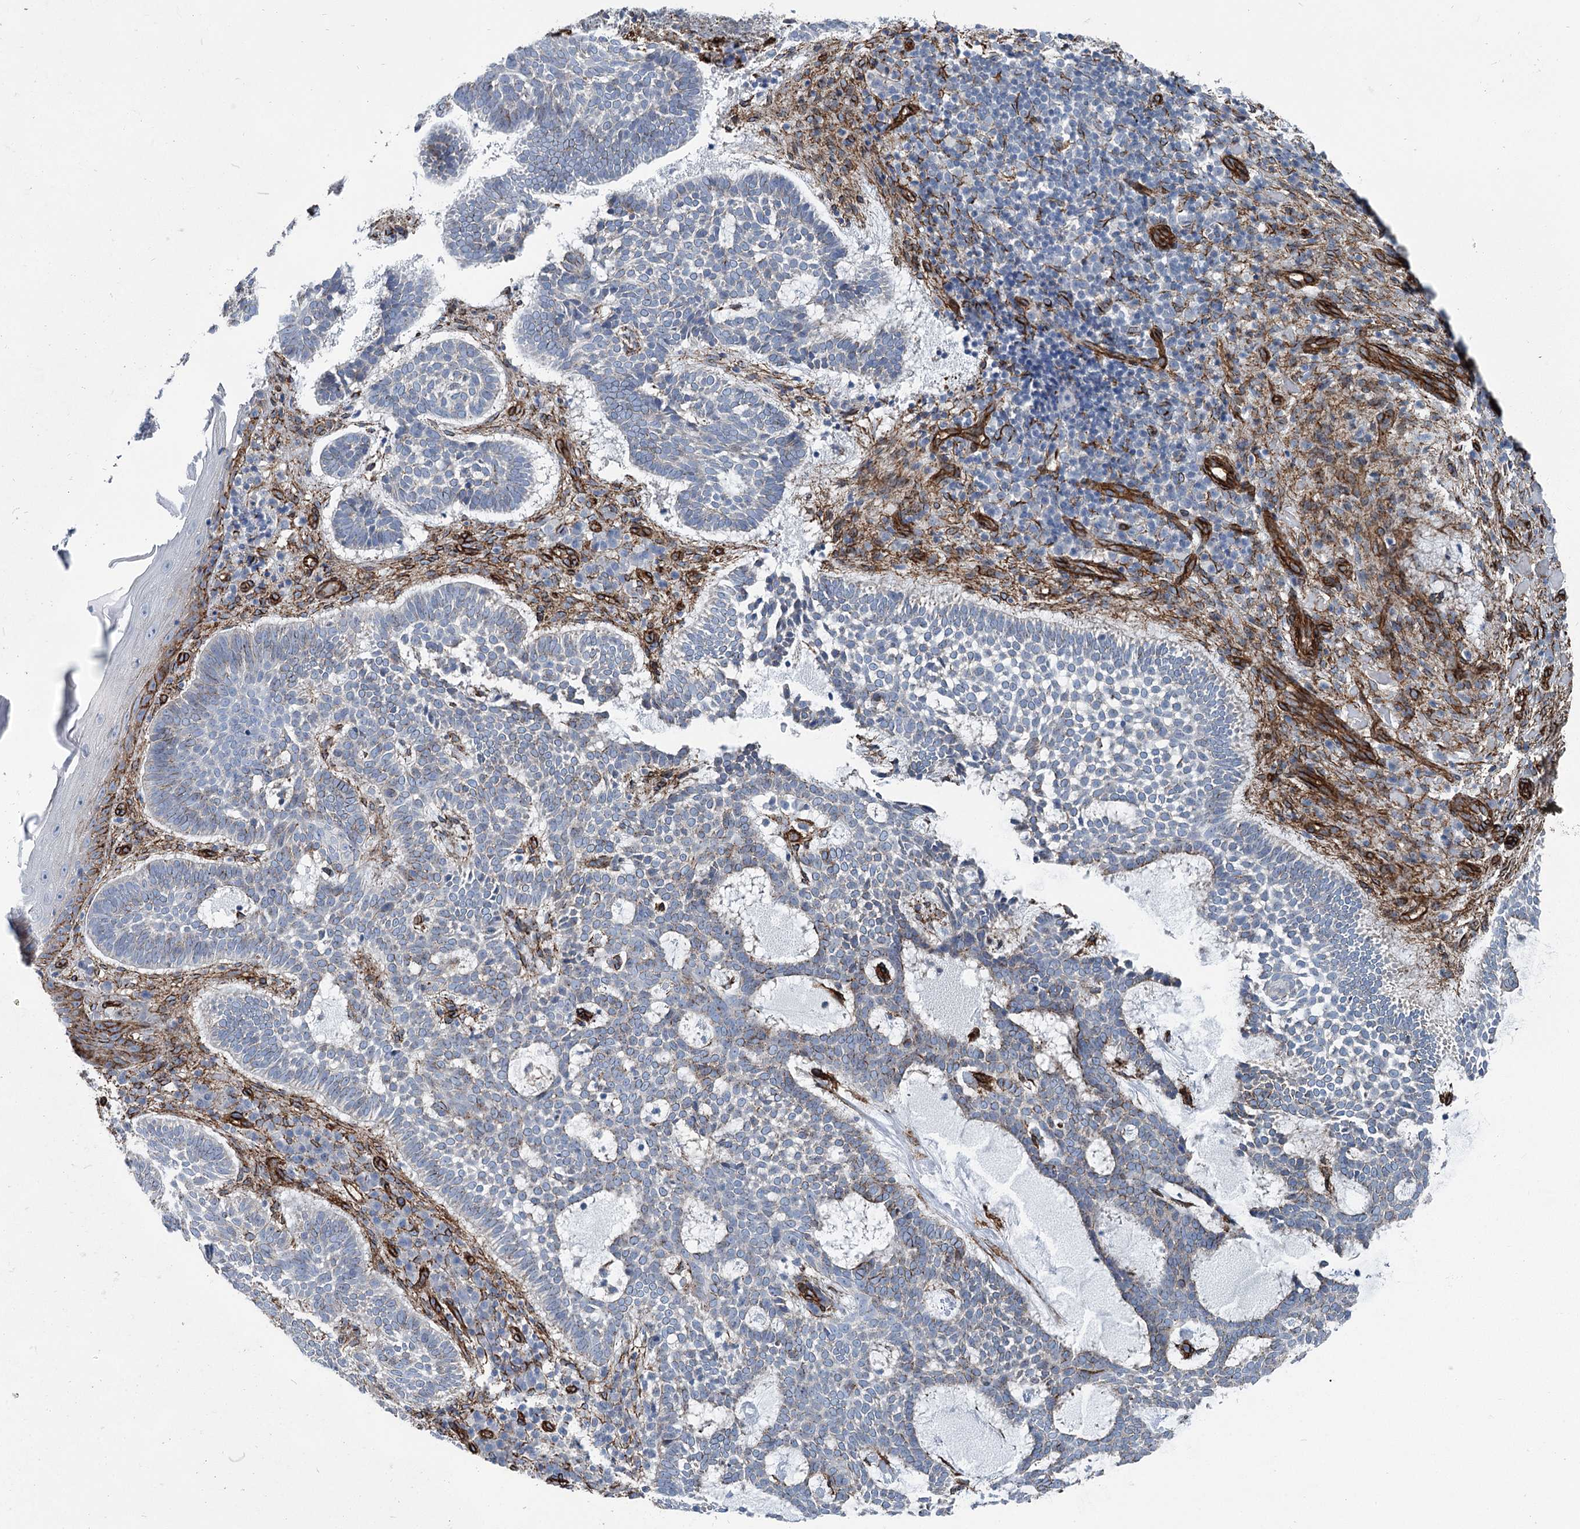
{"staining": {"intensity": "negative", "quantity": "none", "location": "none"}, "tissue": "skin cancer", "cell_type": "Tumor cells", "image_type": "cancer", "snomed": [{"axis": "morphology", "description": "Basal cell carcinoma"}, {"axis": "topography", "description": "Skin"}], "caption": "This is an immunohistochemistry (IHC) photomicrograph of human basal cell carcinoma (skin). There is no staining in tumor cells.", "gene": "IQSEC1", "patient": {"sex": "male", "age": 85}}